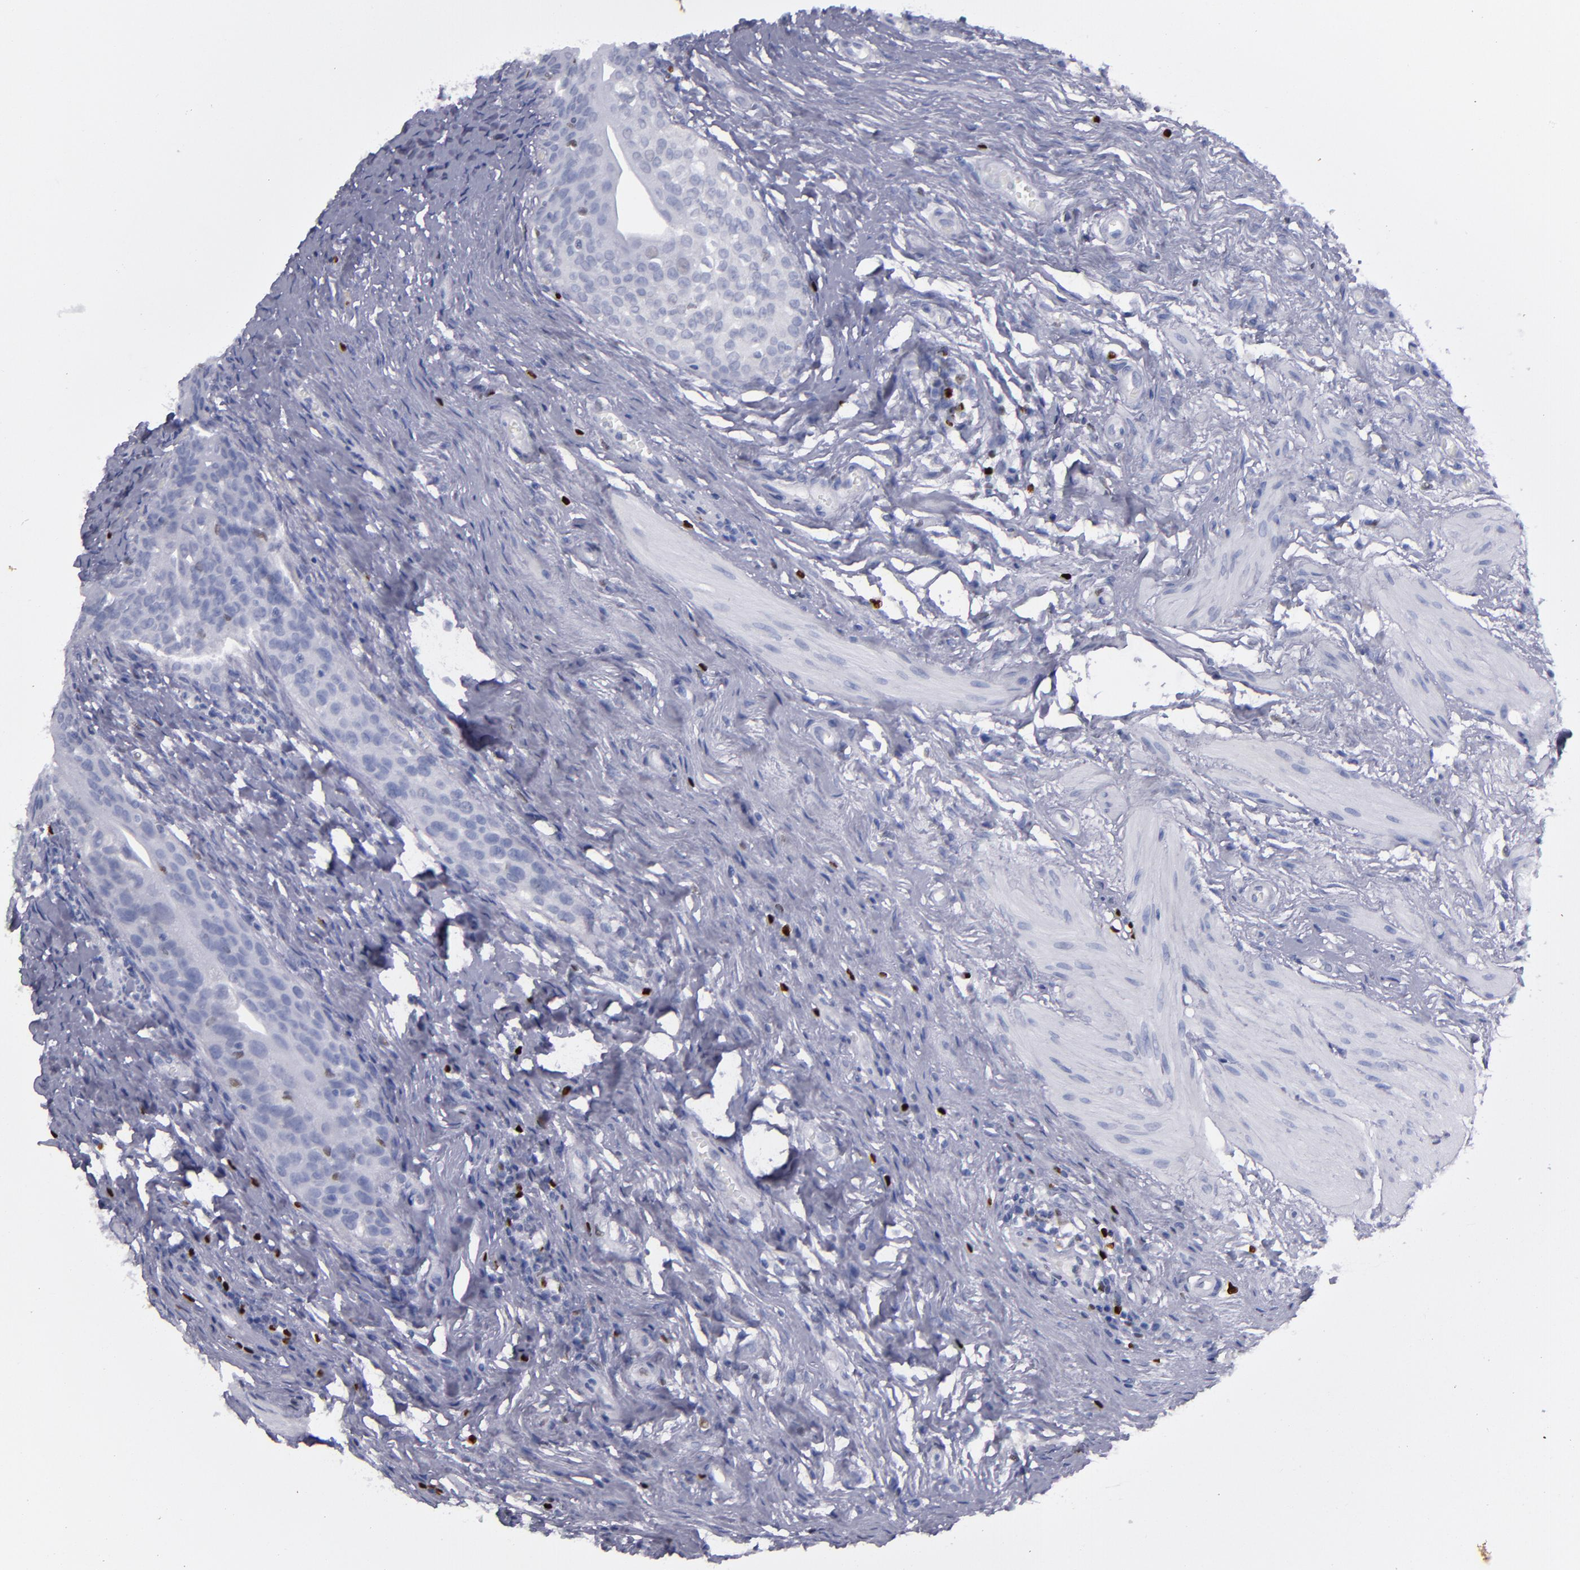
{"staining": {"intensity": "negative", "quantity": "none", "location": "none"}, "tissue": "urinary bladder", "cell_type": "Urothelial cells", "image_type": "normal", "snomed": [{"axis": "morphology", "description": "Normal tissue, NOS"}, {"axis": "topography", "description": "Urinary bladder"}], "caption": "Immunohistochemical staining of normal human urinary bladder shows no significant staining in urothelial cells.", "gene": "IRF8", "patient": {"sex": "female", "age": 55}}